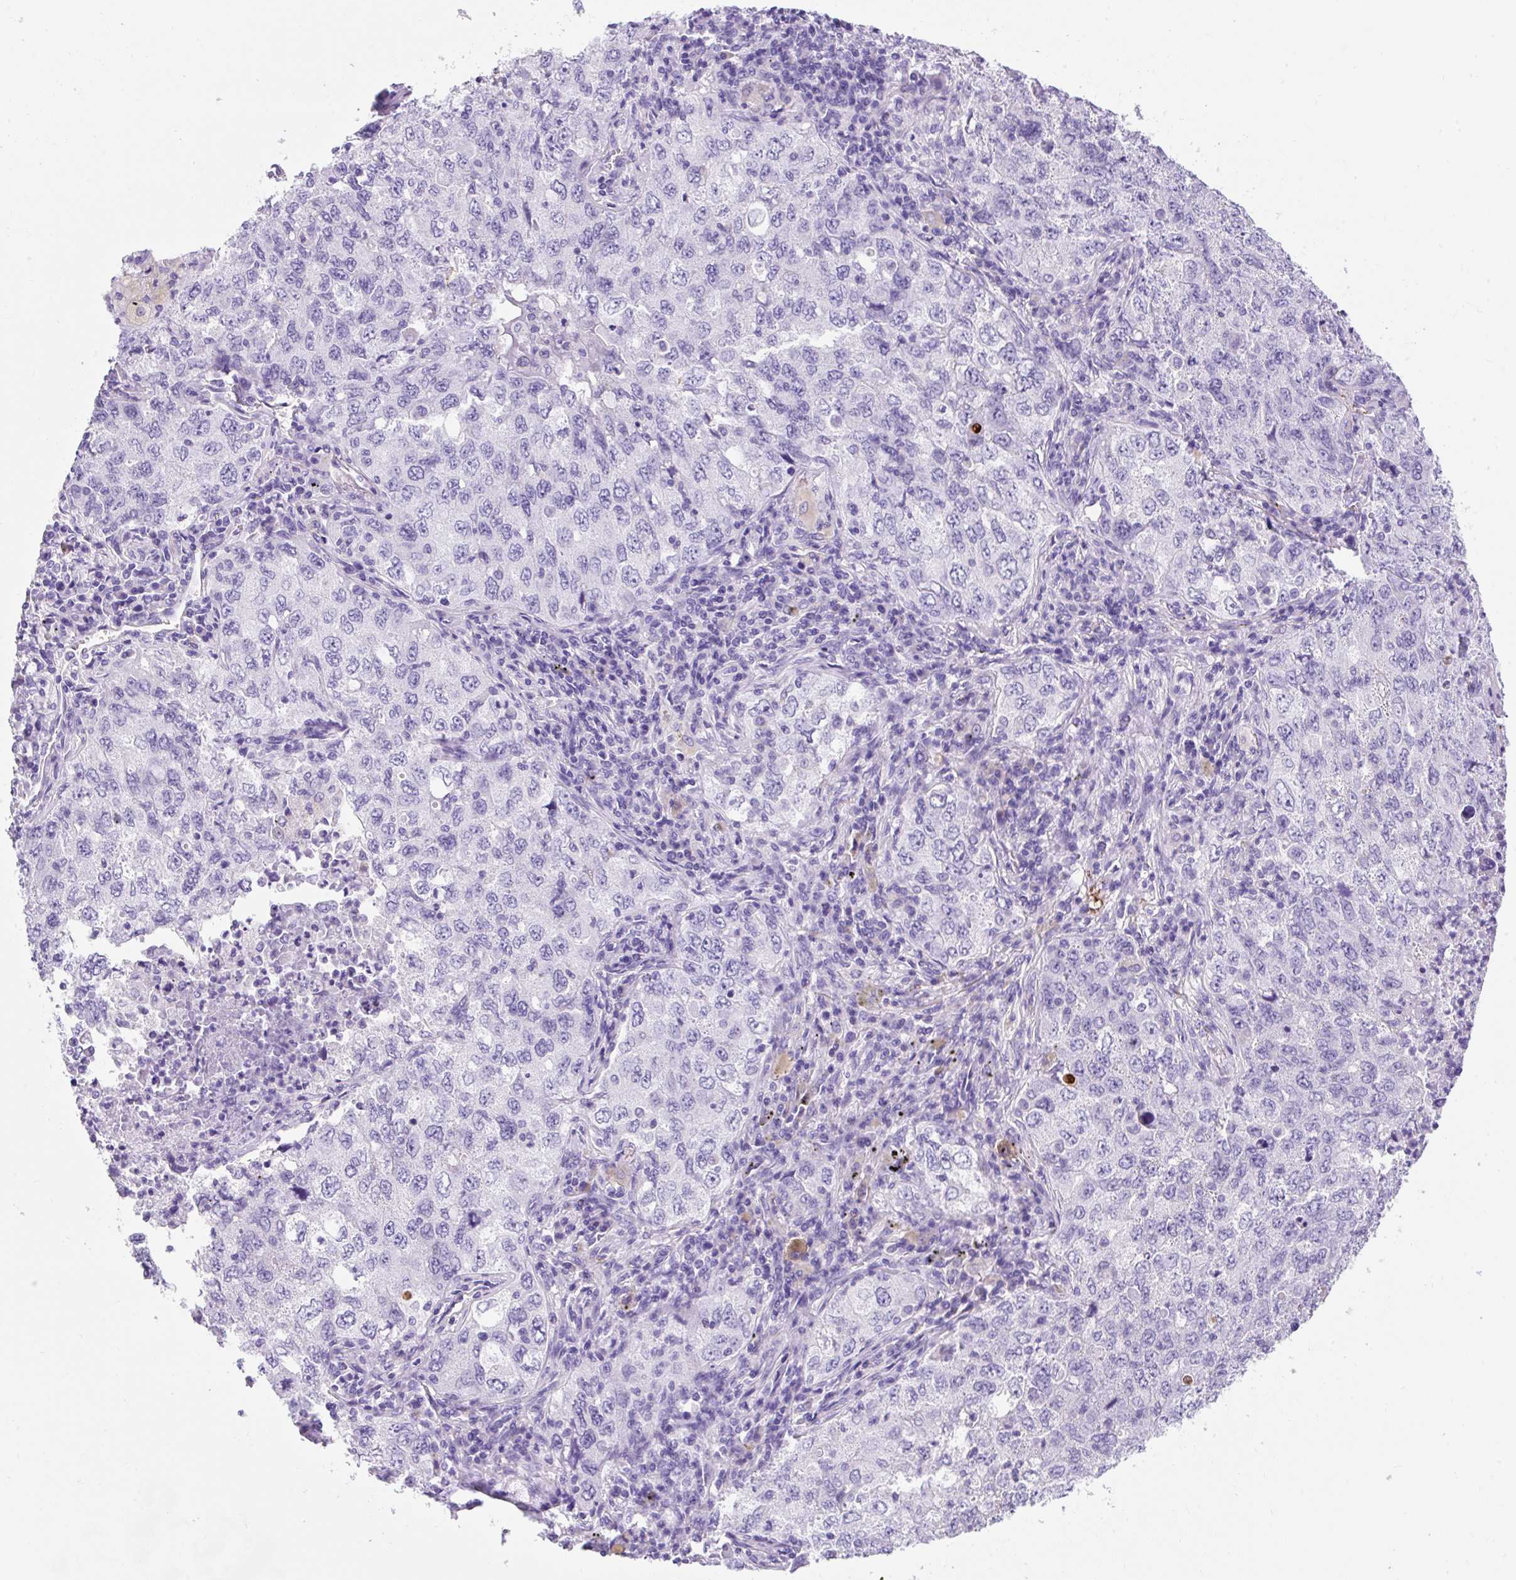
{"staining": {"intensity": "negative", "quantity": "none", "location": "none"}, "tissue": "lung cancer", "cell_type": "Tumor cells", "image_type": "cancer", "snomed": [{"axis": "morphology", "description": "Adenocarcinoma, NOS"}, {"axis": "topography", "description": "Lung"}], "caption": "IHC of human adenocarcinoma (lung) exhibits no staining in tumor cells.", "gene": "APOC4-APOC2", "patient": {"sex": "female", "age": 57}}